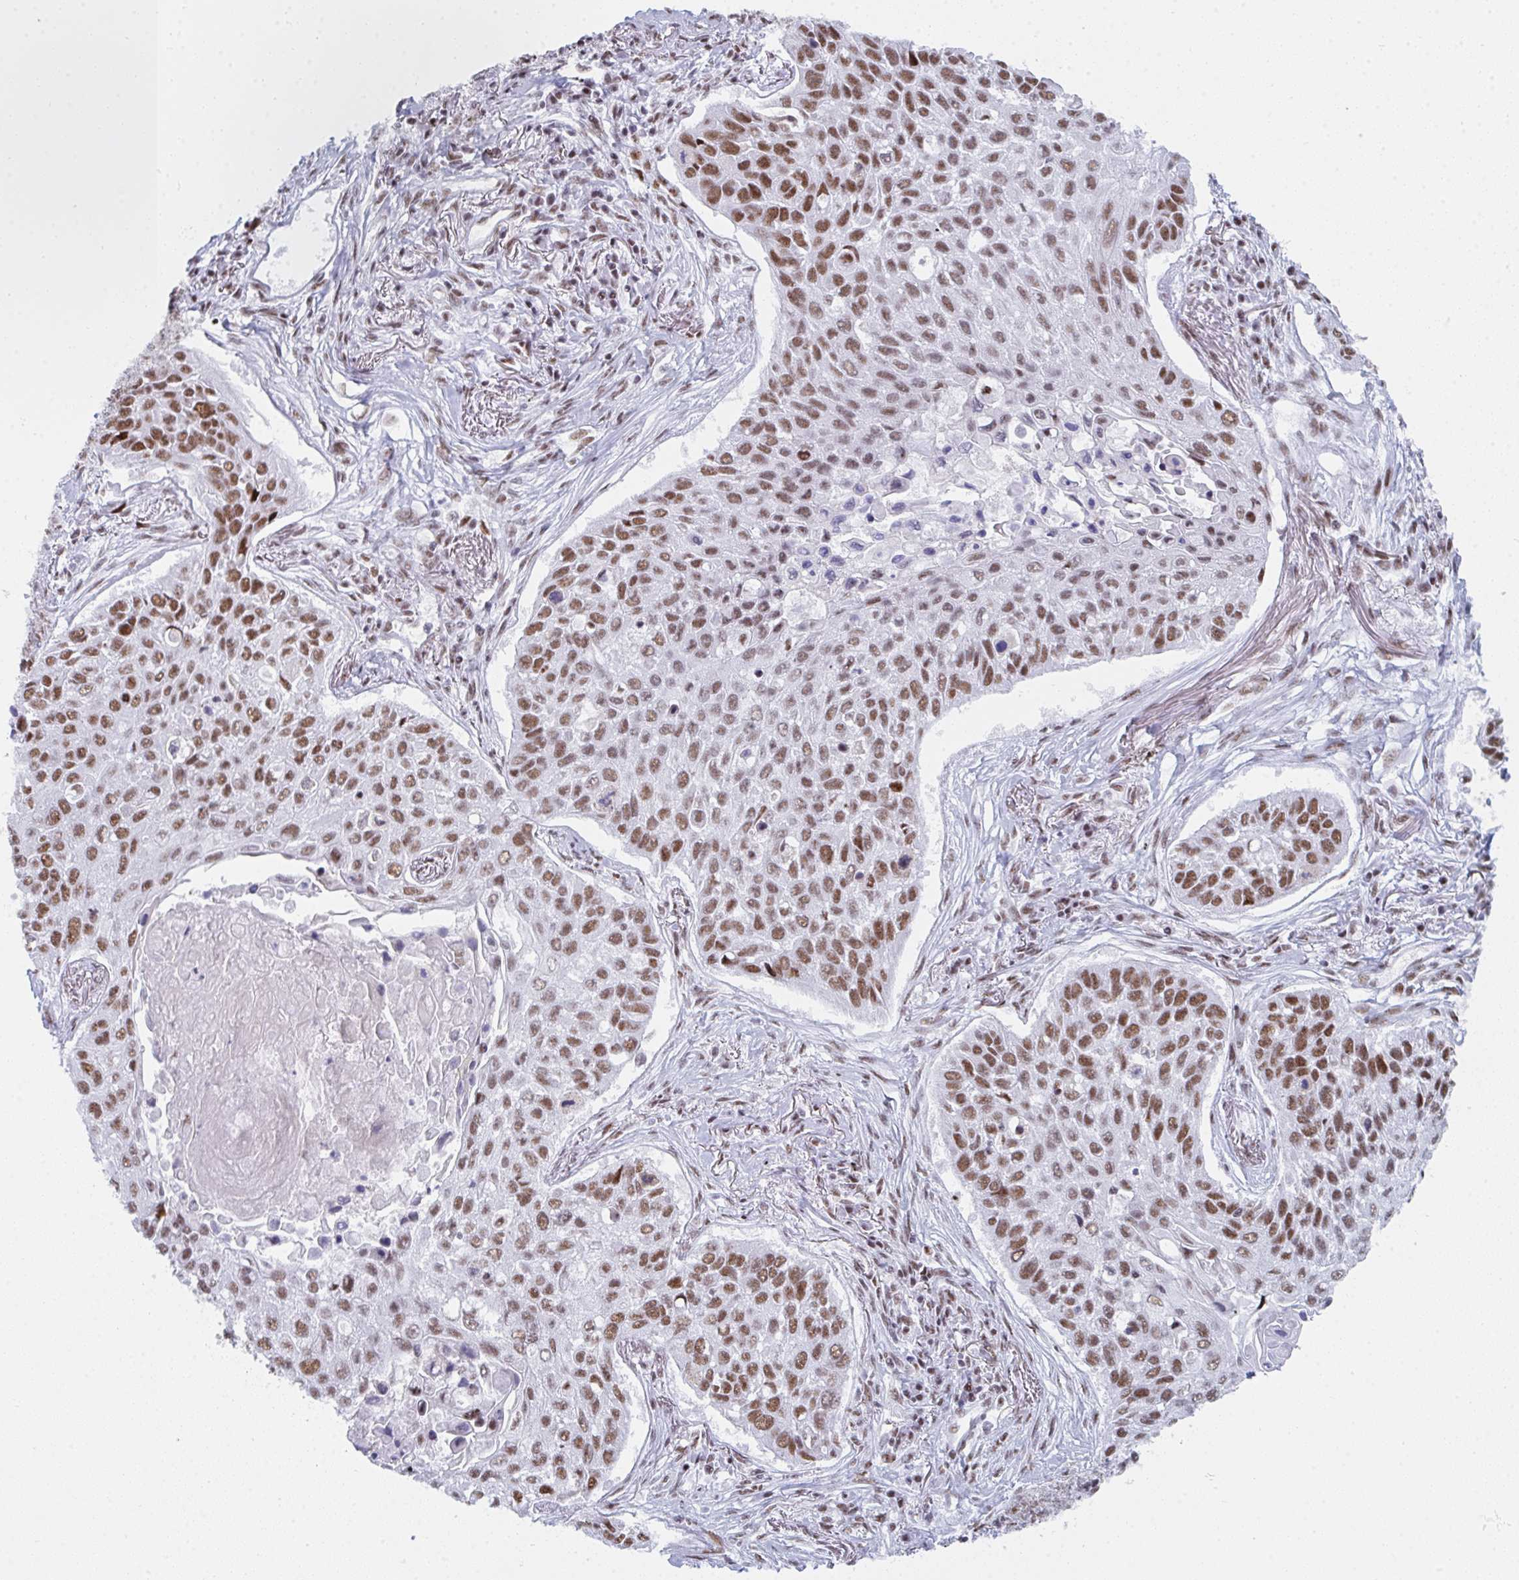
{"staining": {"intensity": "moderate", "quantity": ">75%", "location": "nuclear"}, "tissue": "lung cancer", "cell_type": "Tumor cells", "image_type": "cancer", "snomed": [{"axis": "morphology", "description": "Squamous cell carcinoma, NOS"}, {"axis": "topography", "description": "Lung"}], "caption": "An immunohistochemistry image of neoplastic tissue is shown. Protein staining in brown highlights moderate nuclear positivity in lung cancer within tumor cells.", "gene": "SNRNP70", "patient": {"sex": "male", "age": 75}}